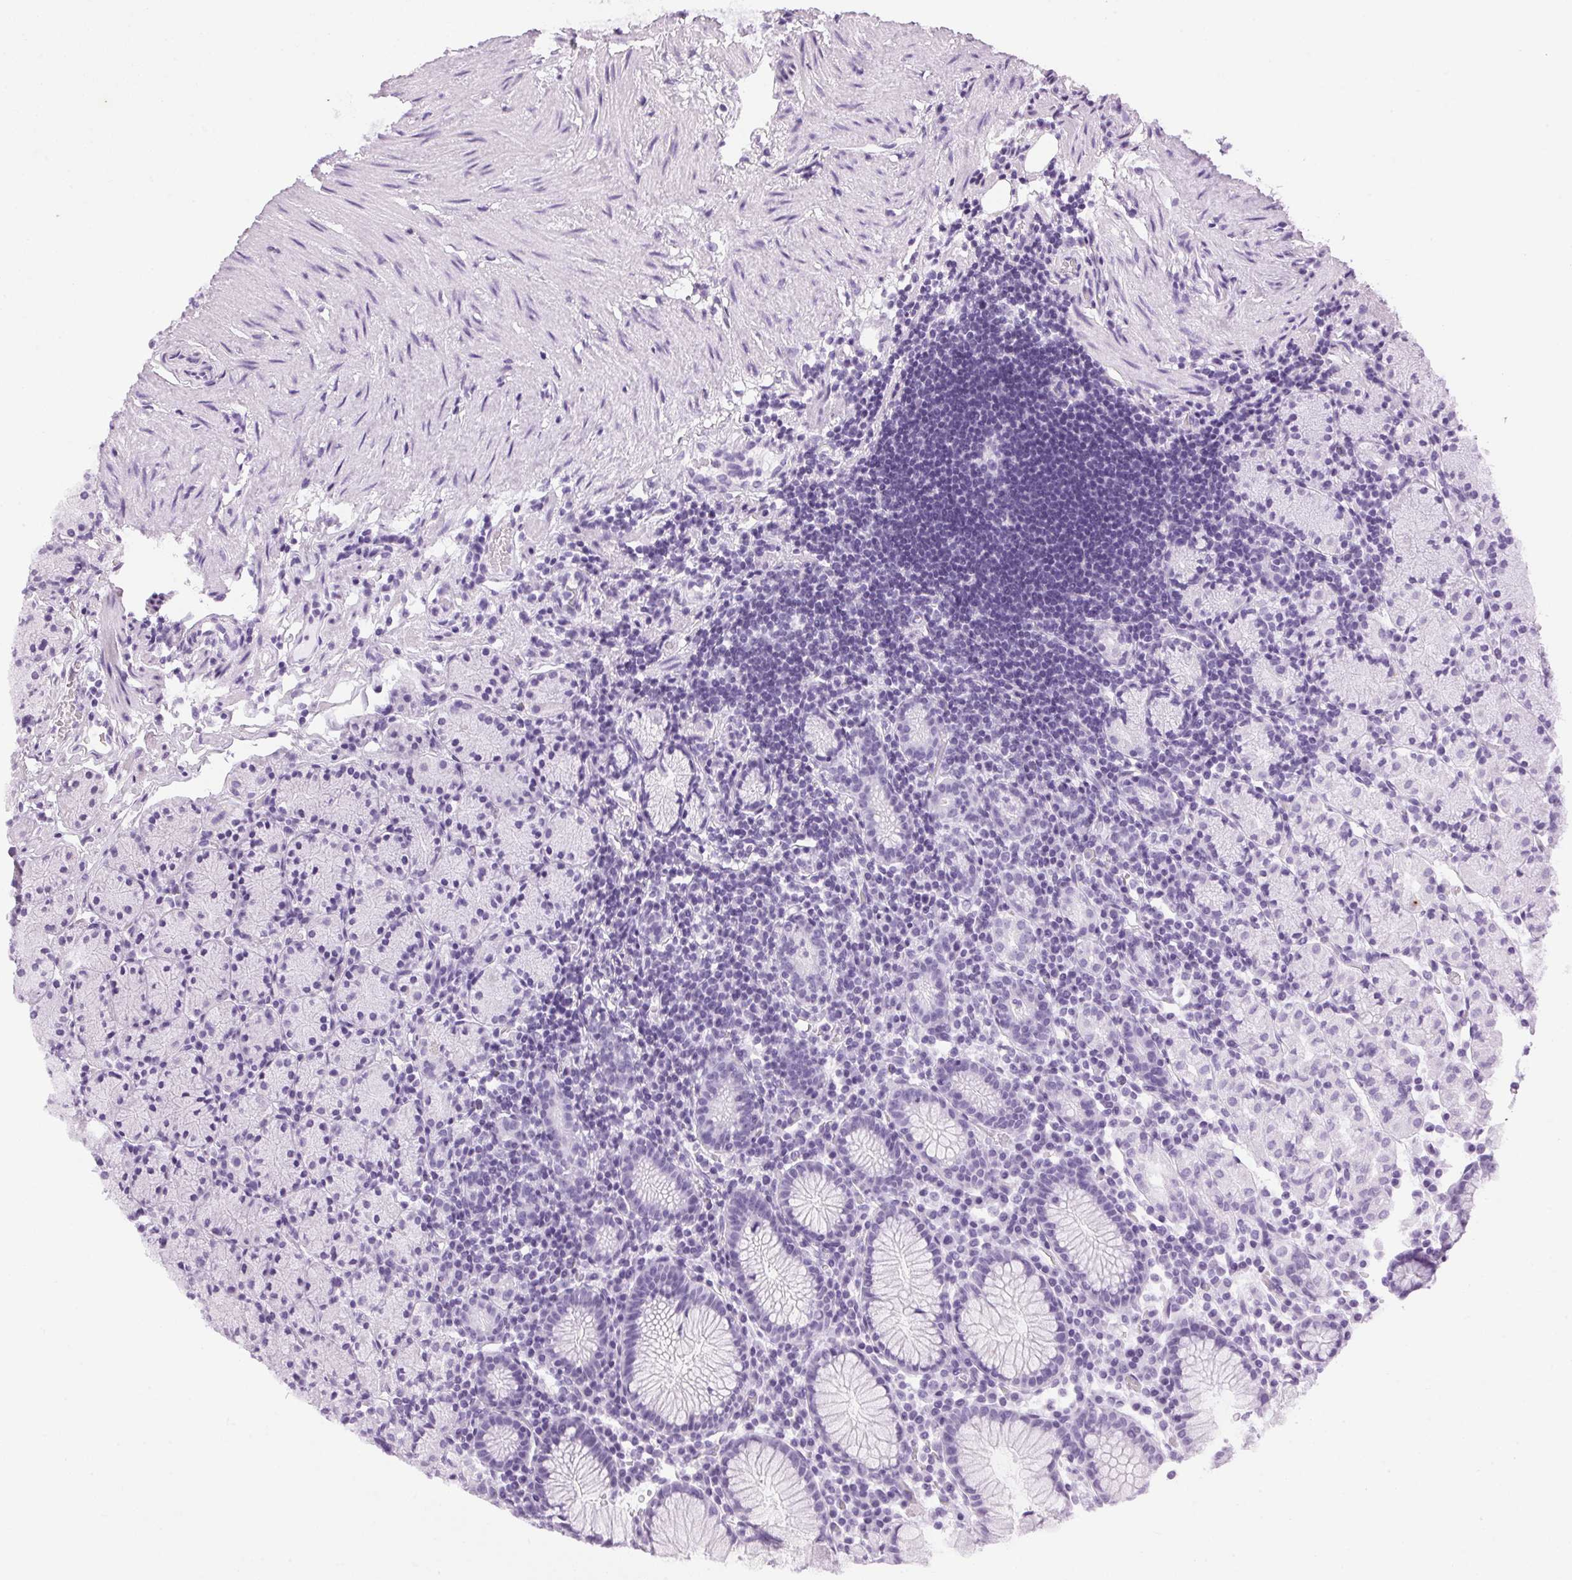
{"staining": {"intensity": "negative", "quantity": "none", "location": "none"}, "tissue": "stomach", "cell_type": "Glandular cells", "image_type": "normal", "snomed": [{"axis": "morphology", "description": "Normal tissue, NOS"}, {"axis": "topography", "description": "Stomach, upper"}, {"axis": "topography", "description": "Stomach"}], "caption": "This is an IHC photomicrograph of normal stomach. There is no expression in glandular cells.", "gene": "SP7", "patient": {"sex": "male", "age": 62}}